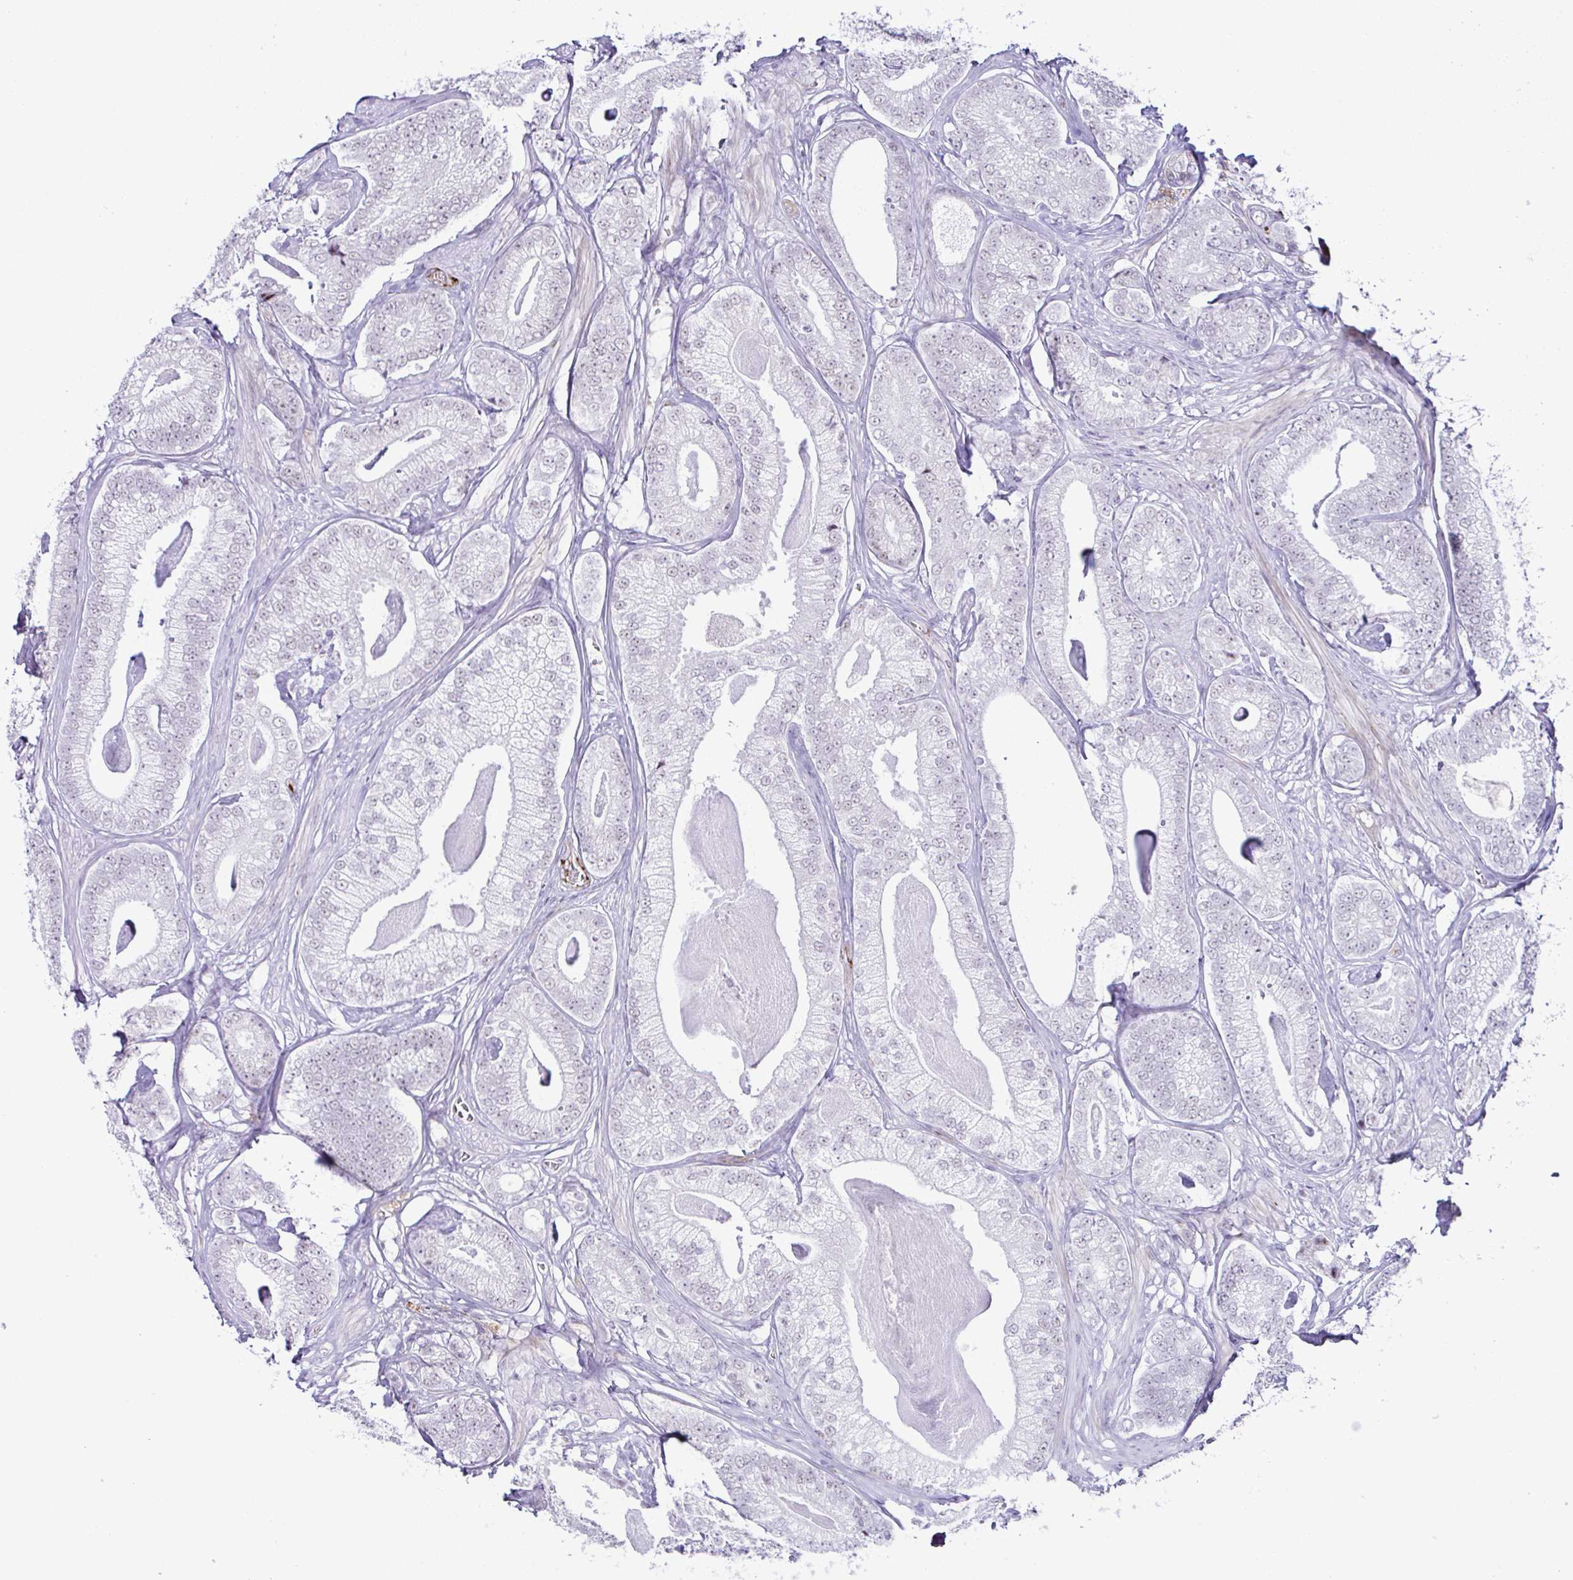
{"staining": {"intensity": "negative", "quantity": "none", "location": "none"}, "tissue": "prostate cancer", "cell_type": "Tumor cells", "image_type": "cancer", "snomed": [{"axis": "morphology", "description": "Adenocarcinoma, Low grade"}, {"axis": "topography", "description": "Prostate"}], "caption": "Tumor cells show no significant staining in prostate cancer (low-grade adenocarcinoma).", "gene": "FBXO34", "patient": {"sex": "male", "age": 63}}